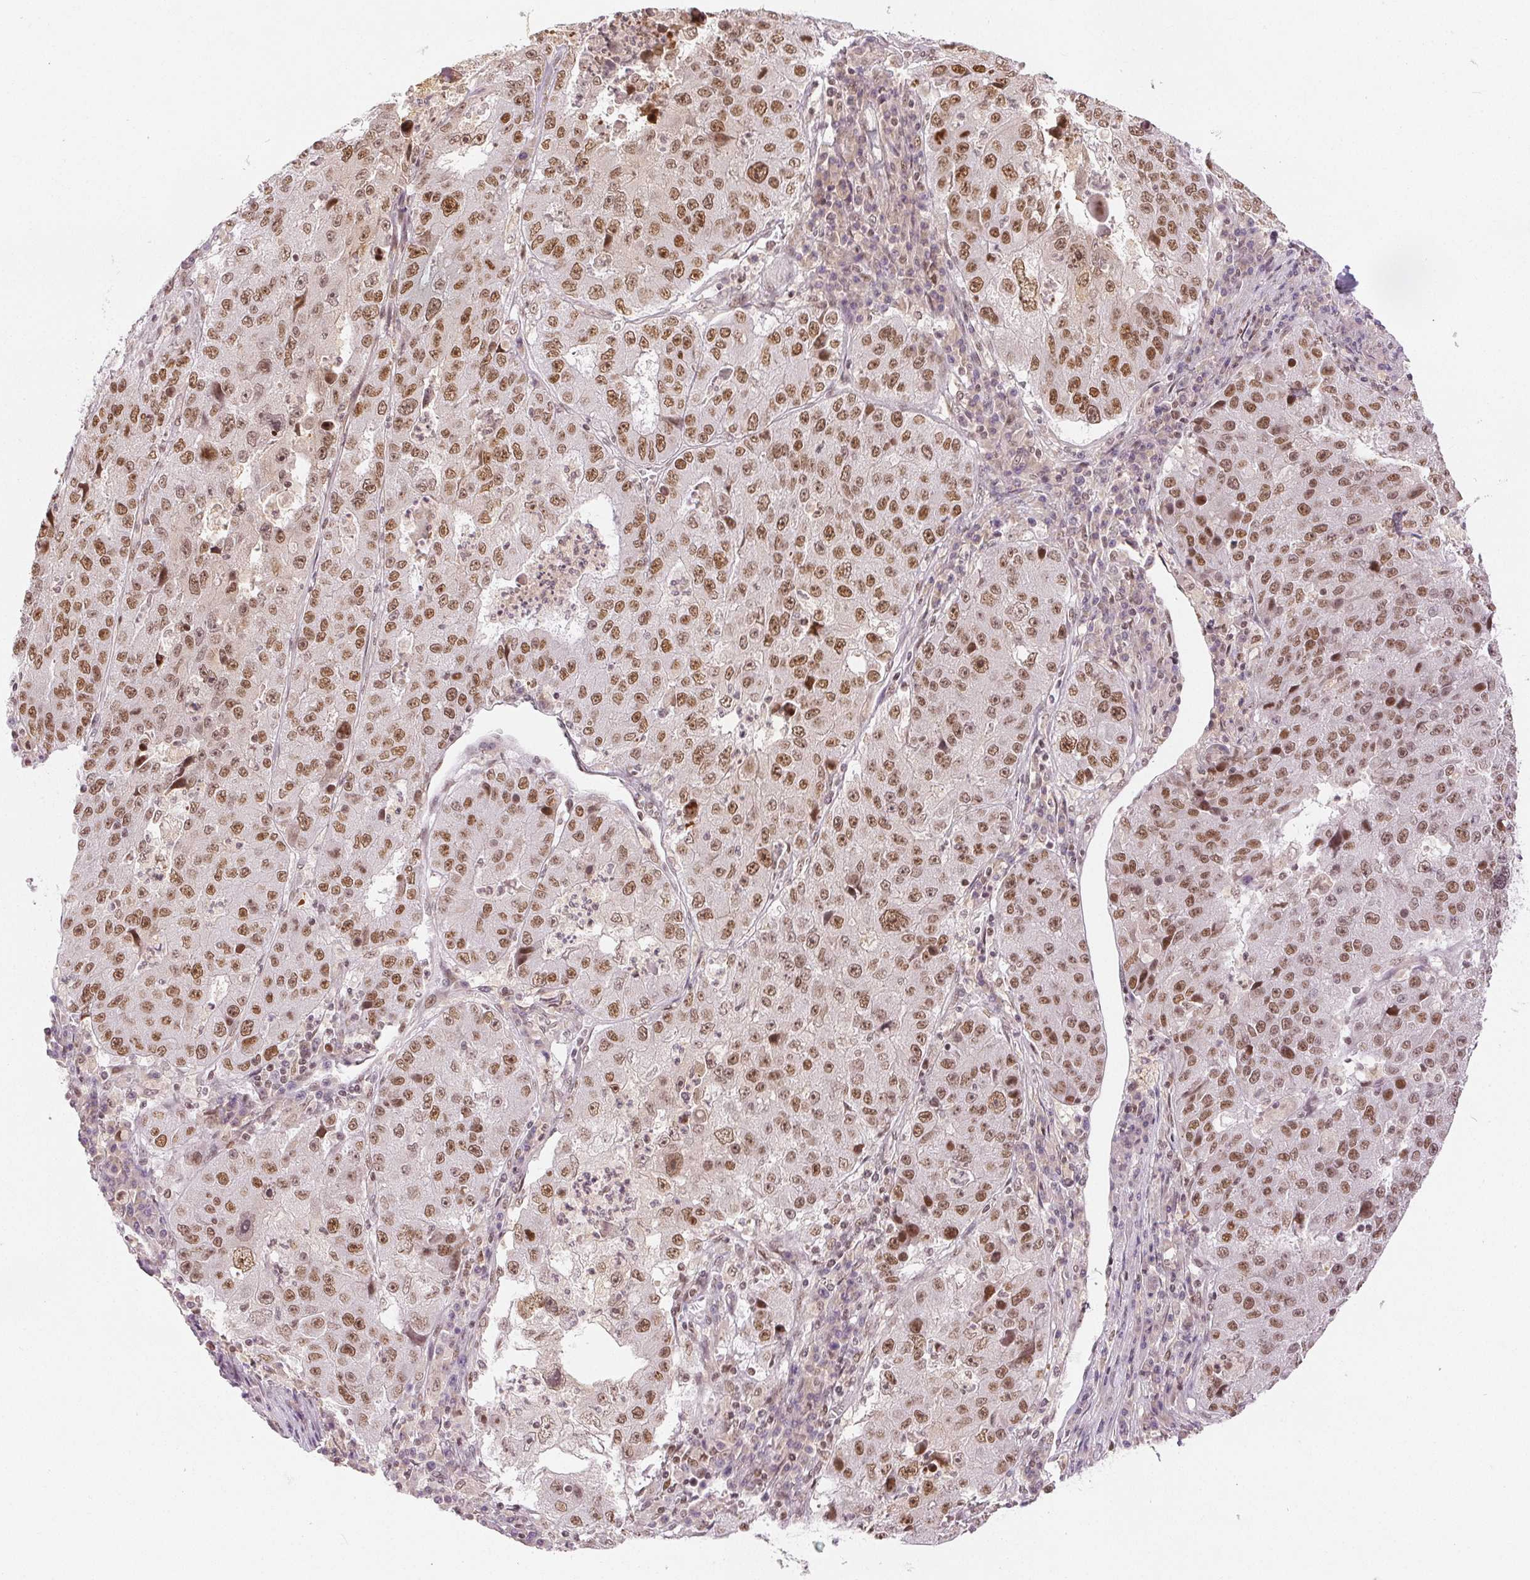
{"staining": {"intensity": "moderate", "quantity": ">75%", "location": "nuclear"}, "tissue": "stomach cancer", "cell_type": "Tumor cells", "image_type": "cancer", "snomed": [{"axis": "morphology", "description": "Adenocarcinoma, NOS"}, {"axis": "topography", "description": "Stomach"}], "caption": "This is a histology image of IHC staining of stomach adenocarcinoma, which shows moderate staining in the nuclear of tumor cells.", "gene": "DEK", "patient": {"sex": "male", "age": 71}}